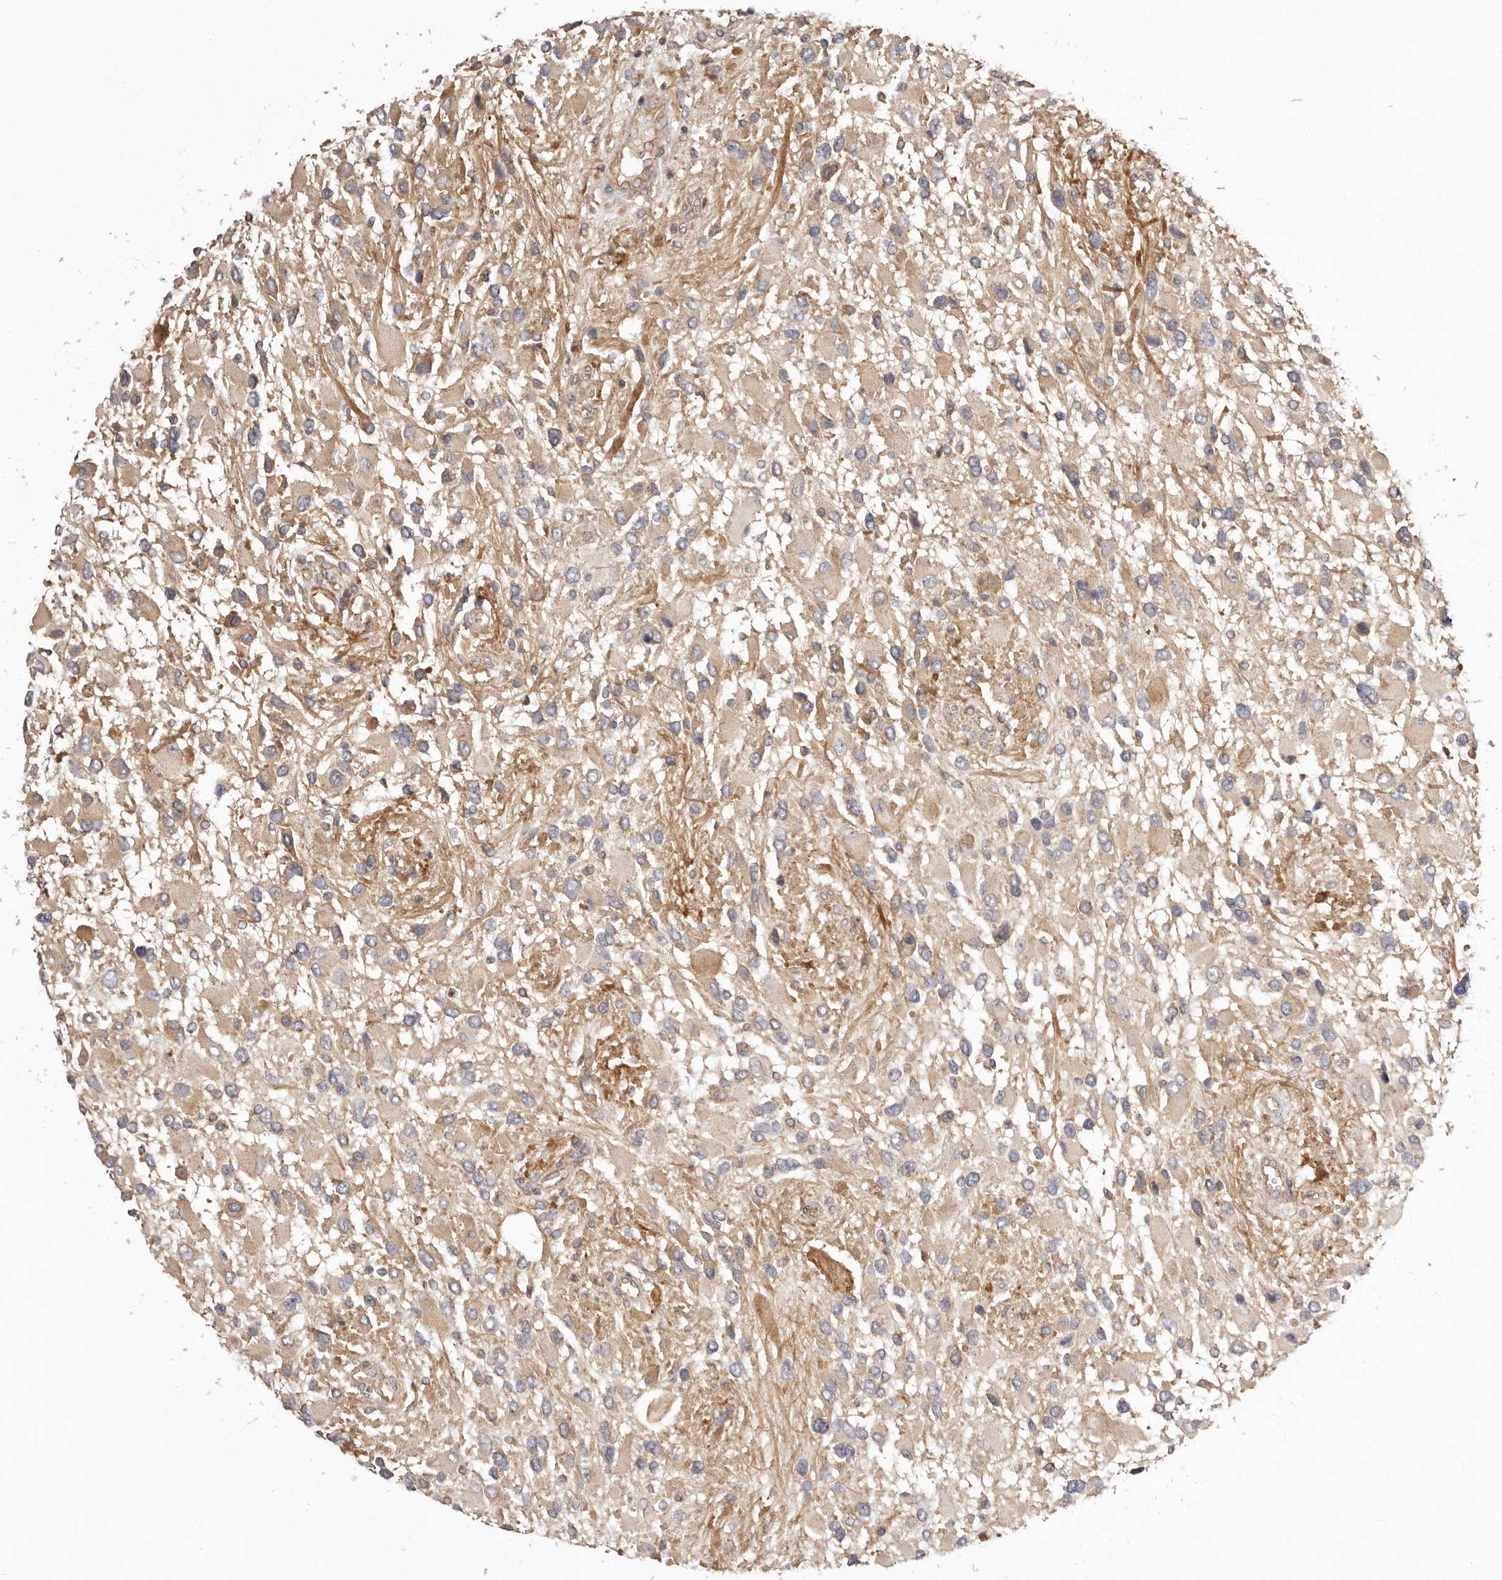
{"staining": {"intensity": "weak", "quantity": "25%-75%", "location": "cytoplasmic/membranous"}, "tissue": "glioma", "cell_type": "Tumor cells", "image_type": "cancer", "snomed": [{"axis": "morphology", "description": "Glioma, malignant, High grade"}, {"axis": "topography", "description": "Brain"}], "caption": "Immunohistochemical staining of glioma displays low levels of weak cytoplasmic/membranous expression in about 25%-75% of tumor cells.", "gene": "UBR2", "patient": {"sex": "male", "age": 53}}